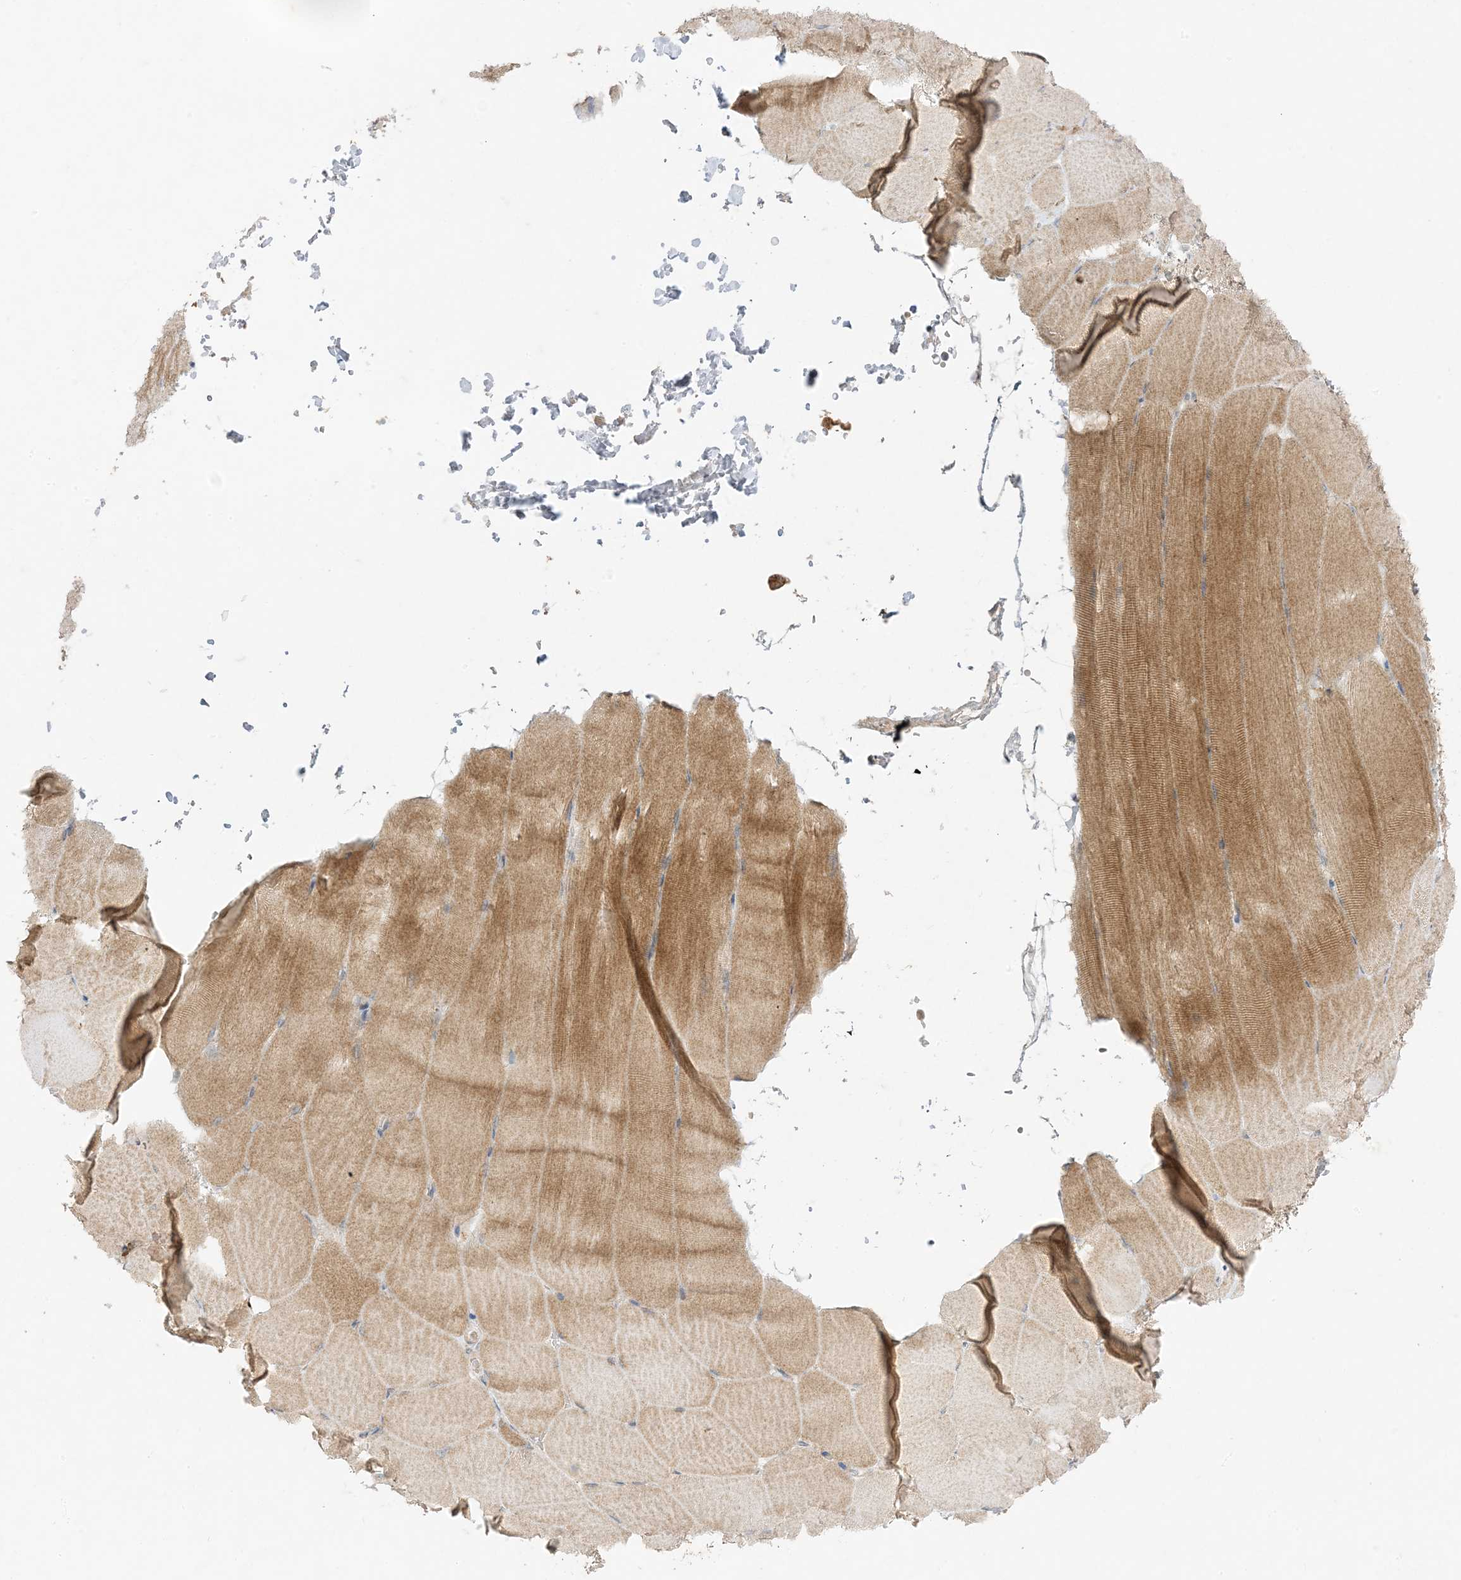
{"staining": {"intensity": "moderate", "quantity": "25%-75%", "location": "cytoplasmic/membranous"}, "tissue": "skeletal muscle", "cell_type": "Myocytes", "image_type": "normal", "snomed": [{"axis": "morphology", "description": "Normal tissue, NOS"}, {"axis": "topography", "description": "Skeletal muscle"}, {"axis": "topography", "description": "Parathyroid gland"}], "caption": "Skeletal muscle stained with DAB (3,3'-diaminobenzidine) IHC reveals medium levels of moderate cytoplasmic/membranous expression in approximately 25%-75% of myocytes. (Stains: DAB (3,3'-diaminobenzidine) in brown, nuclei in blue, Microscopy: brightfield microscopy at high magnification).", "gene": "ODC1", "patient": {"sex": "female", "age": 37}}